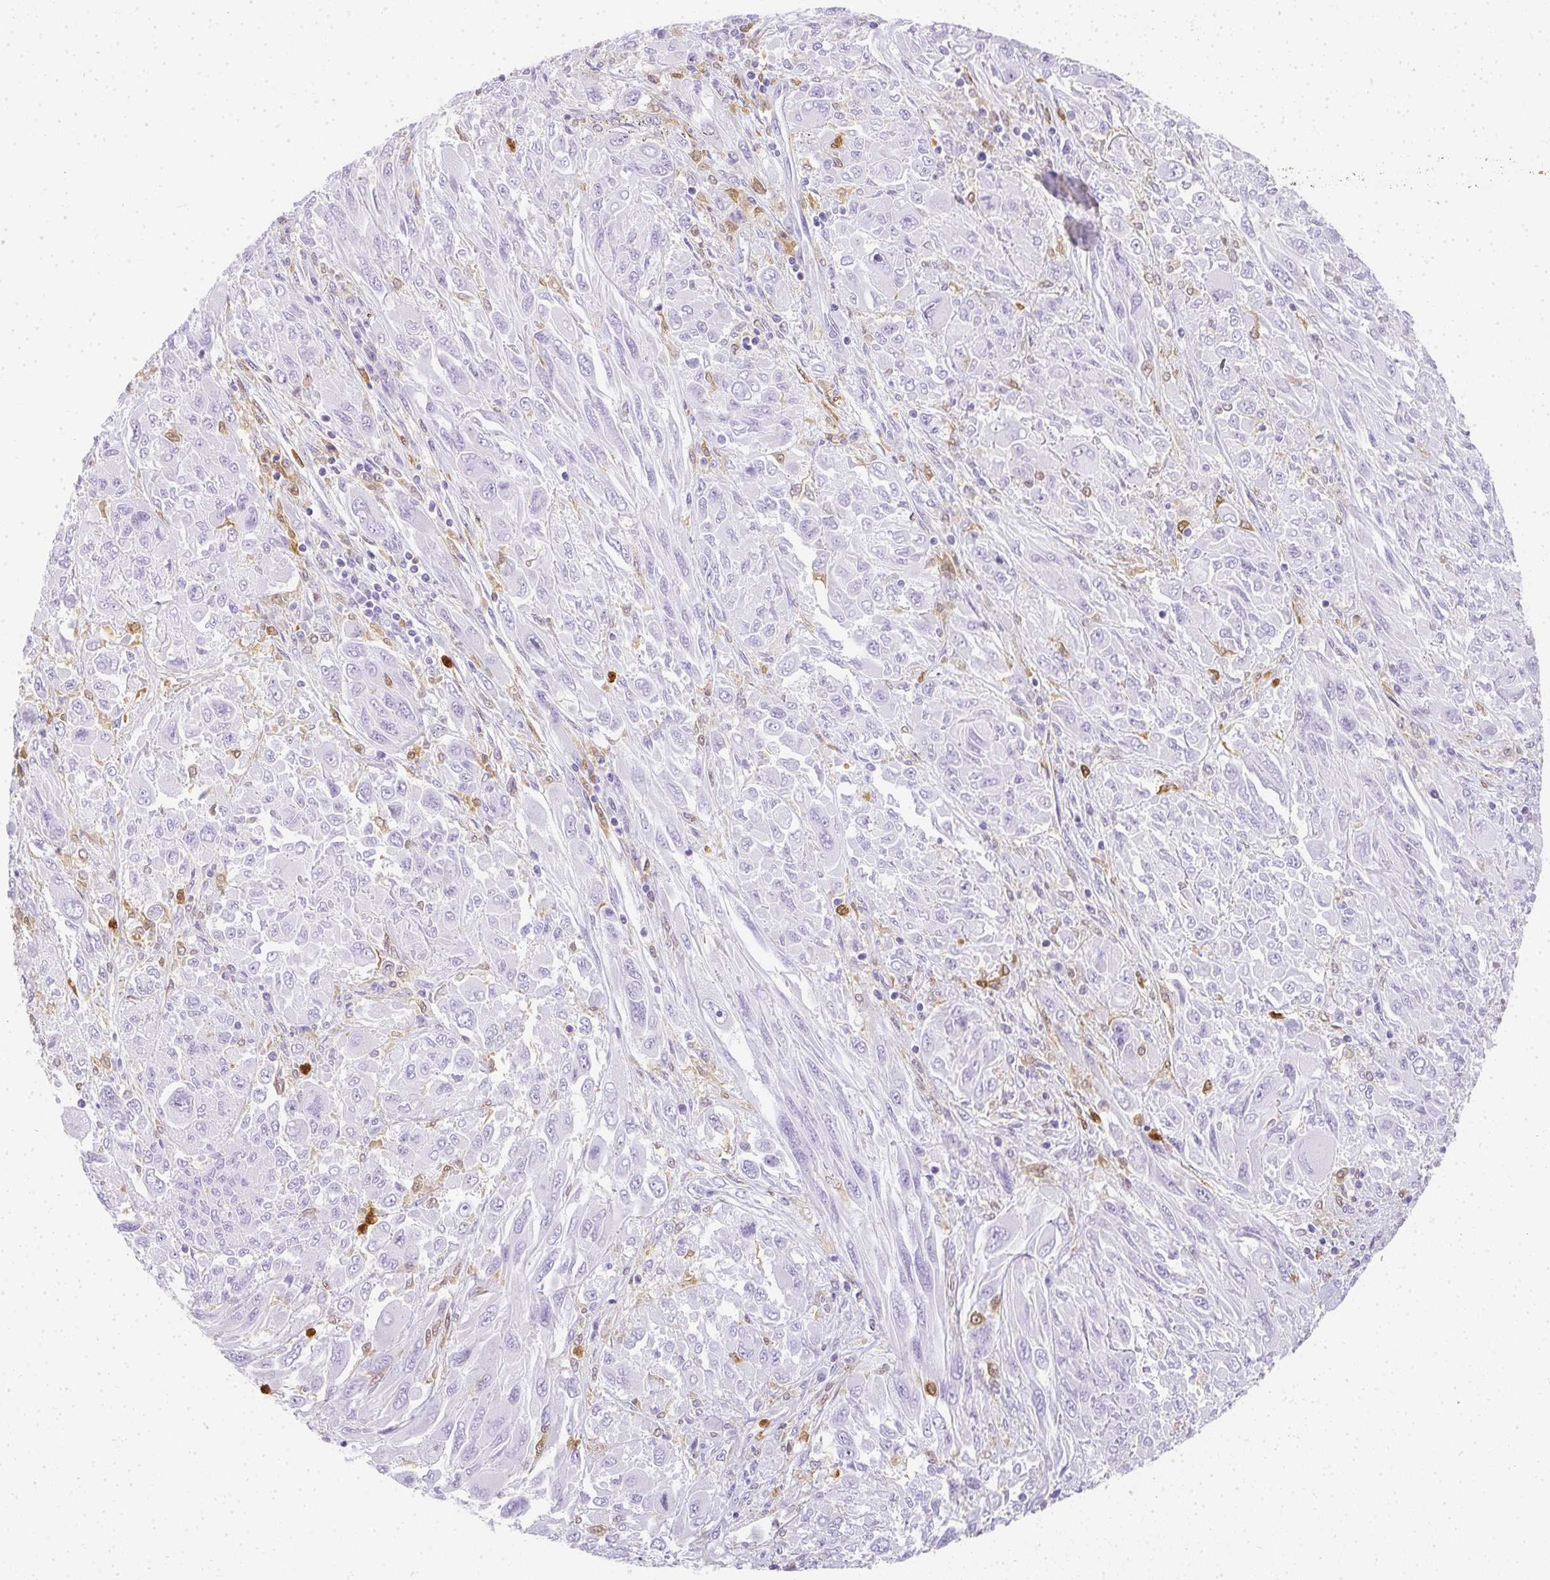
{"staining": {"intensity": "negative", "quantity": "none", "location": "none"}, "tissue": "melanoma", "cell_type": "Tumor cells", "image_type": "cancer", "snomed": [{"axis": "morphology", "description": "Malignant melanoma, NOS"}, {"axis": "topography", "description": "Skin"}], "caption": "There is no significant expression in tumor cells of malignant melanoma.", "gene": "HK3", "patient": {"sex": "female", "age": 91}}